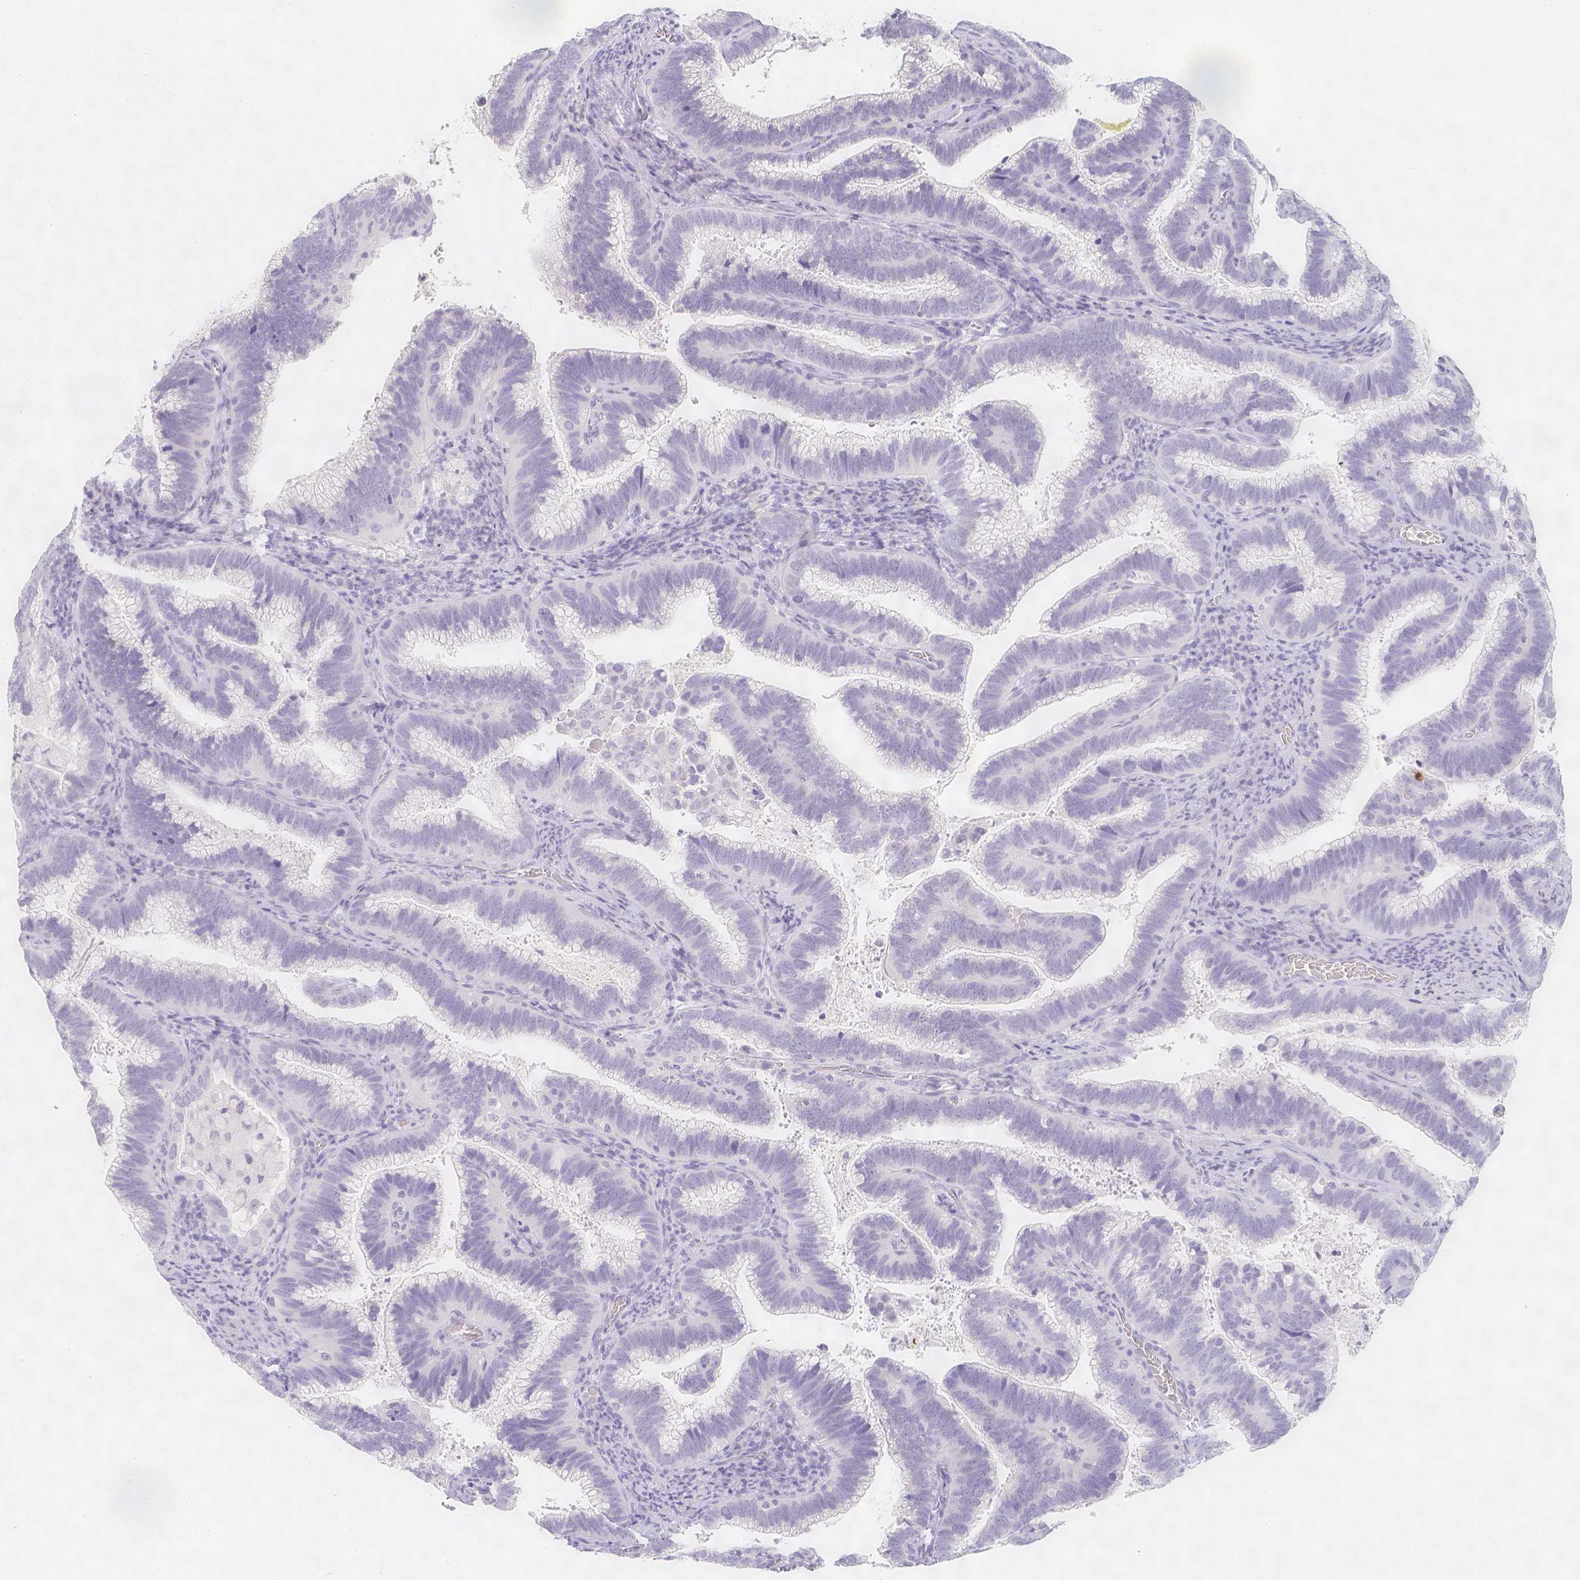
{"staining": {"intensity": "negative", "quantity": "none", "location": "none"}, "tissue": "cervical cancer", "cell_type": "Tumor cells", "image_type": "cancer", "snomed": [{"axis": "morphology", "description": "Adenocarcinoma, NOS"}, {"axis": "topography", "description": "Cervix"}], "caption": "This is an immunohistochemistry (IHC) photomicrograph of human cervical adenocarcinoma. There is no staining in tumor cells.", "gene": "SLC18A1", "patient": {"sex": "female", "age": 61}}